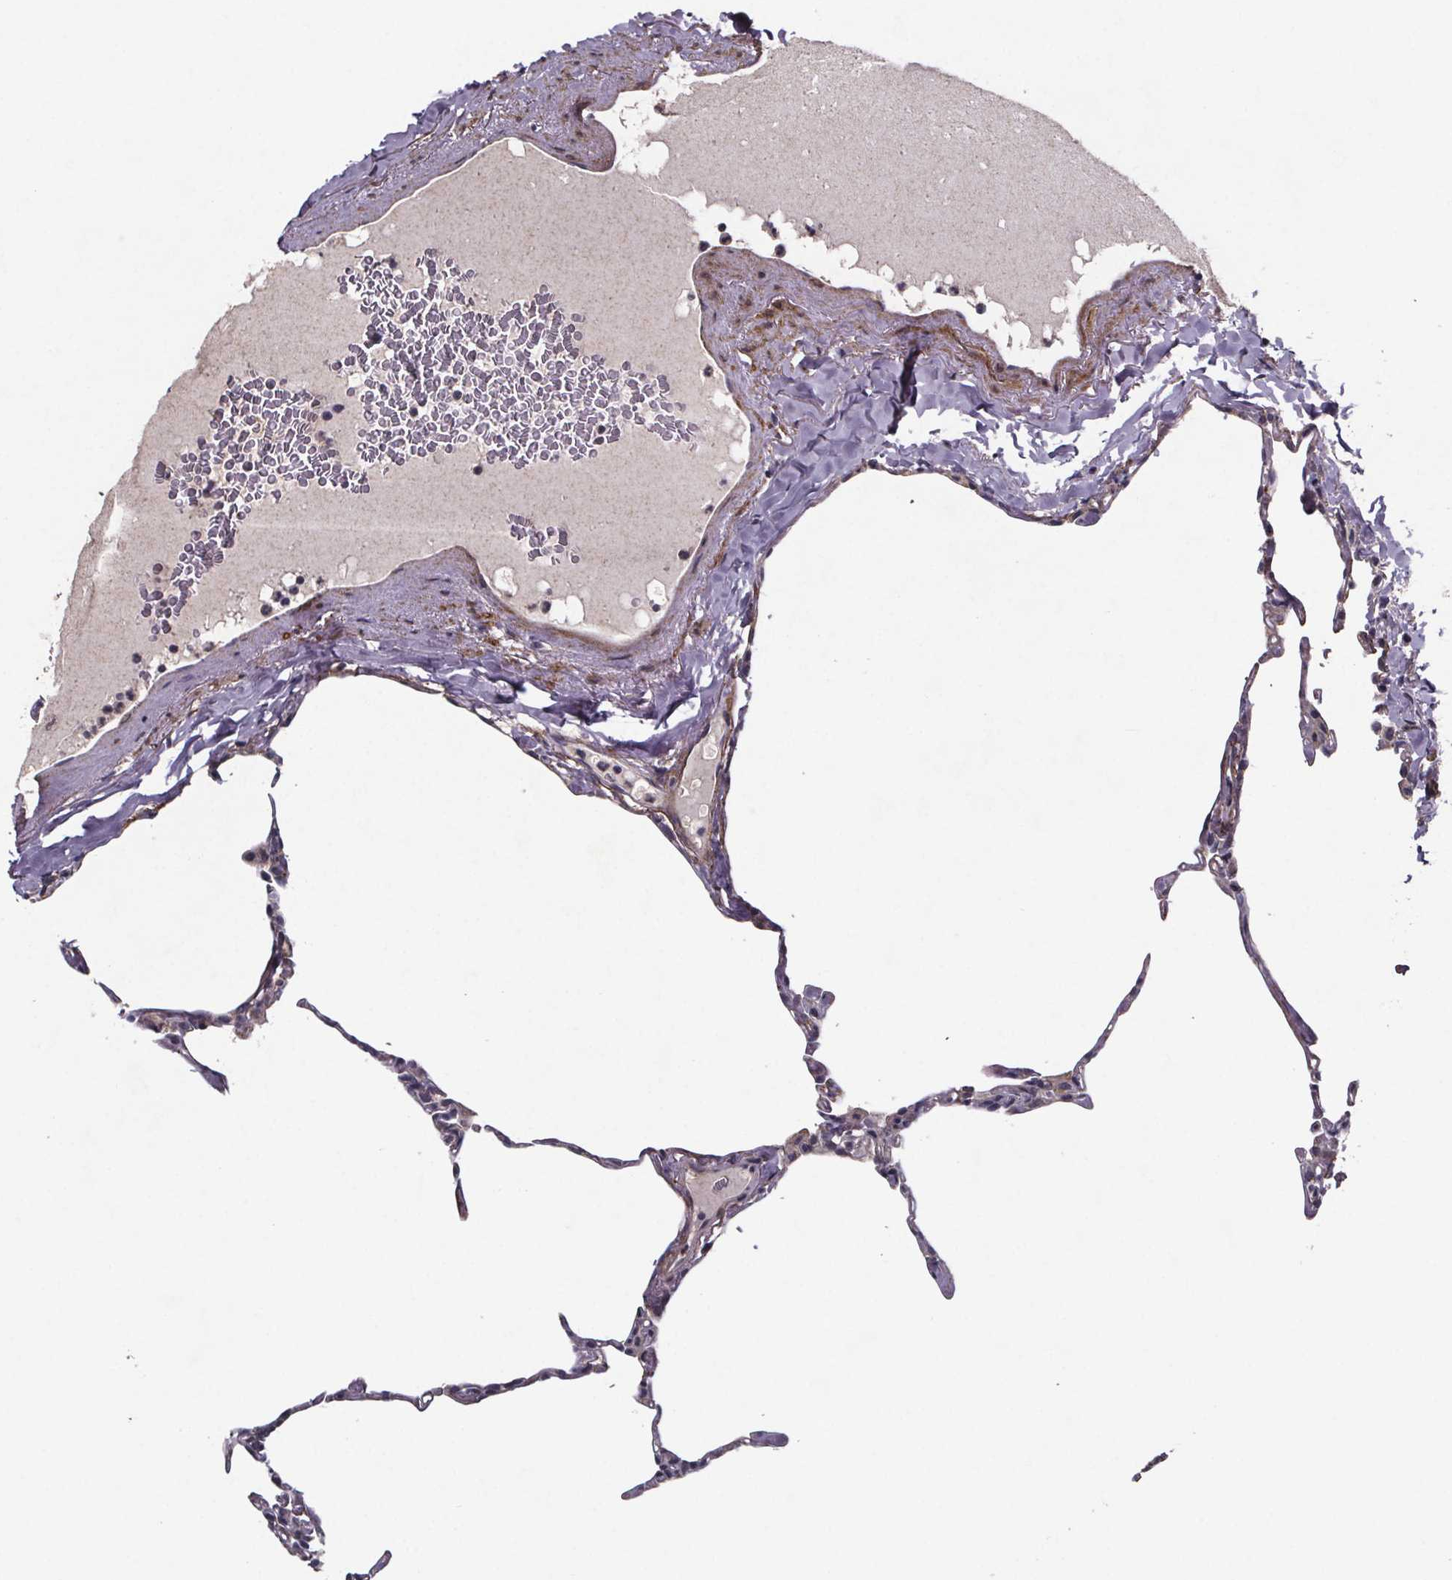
{"staining": {"intensity": "negative", "quantity": "none", "location": "none"}, "tissue": "lung", "cell_type": "Alveolar cells", "image_type": "normal", "snomed": [{"axis": "morphology", "description": "Normal tissue, NOS"}, {"axis": "topography", "description": "Lung"}], "caption": "There is no significant expression in alveolar cells of lung. The staining is performed using DAB (3,3'-diaminobenzidine) brown chromogen with nuclei counter-stained in using hematoxylin.", "gene": "PALLD", "patient": {"sex": "male", "age": 65}}